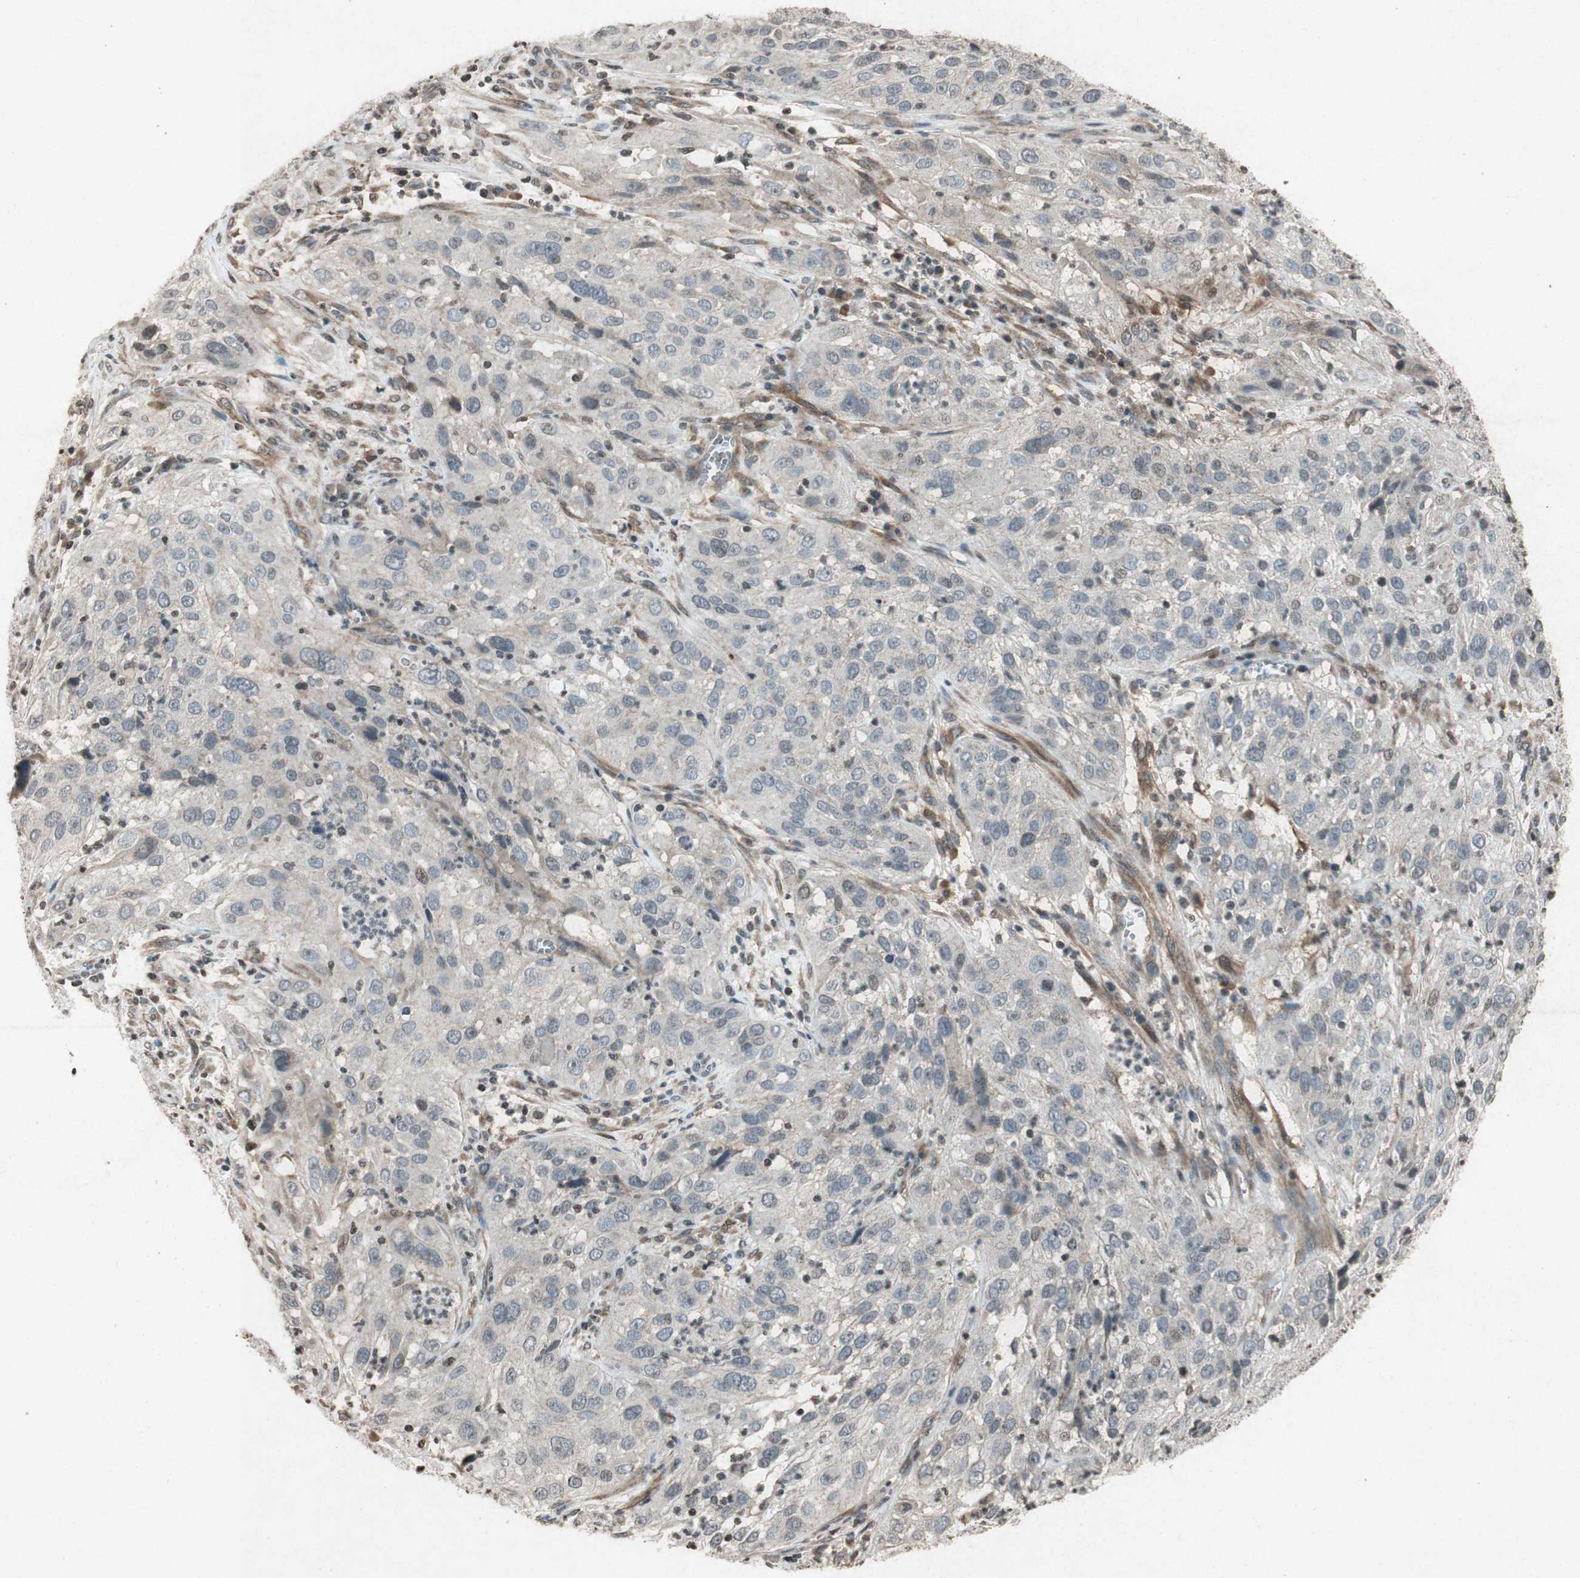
{"staining": {"intensity": "negative", "quantity": "none", "location": "none"}, "tissue": "cervical cancer", "cell_type": "Tumor cells", "image_type": "cancer", "snomed": [{"axis": "morphology", "description": "Squamous cell carcinoma, NOS"}, {"axis": "topography", "description": "Cervix"}], "caption": "DAB immunohistochemical staining of human squamous cell carcinoma (cervical) reveals no significant expression in tumor cells.", "gene": "PRKG1", "patient": {"sex": "female", "age": 32}}